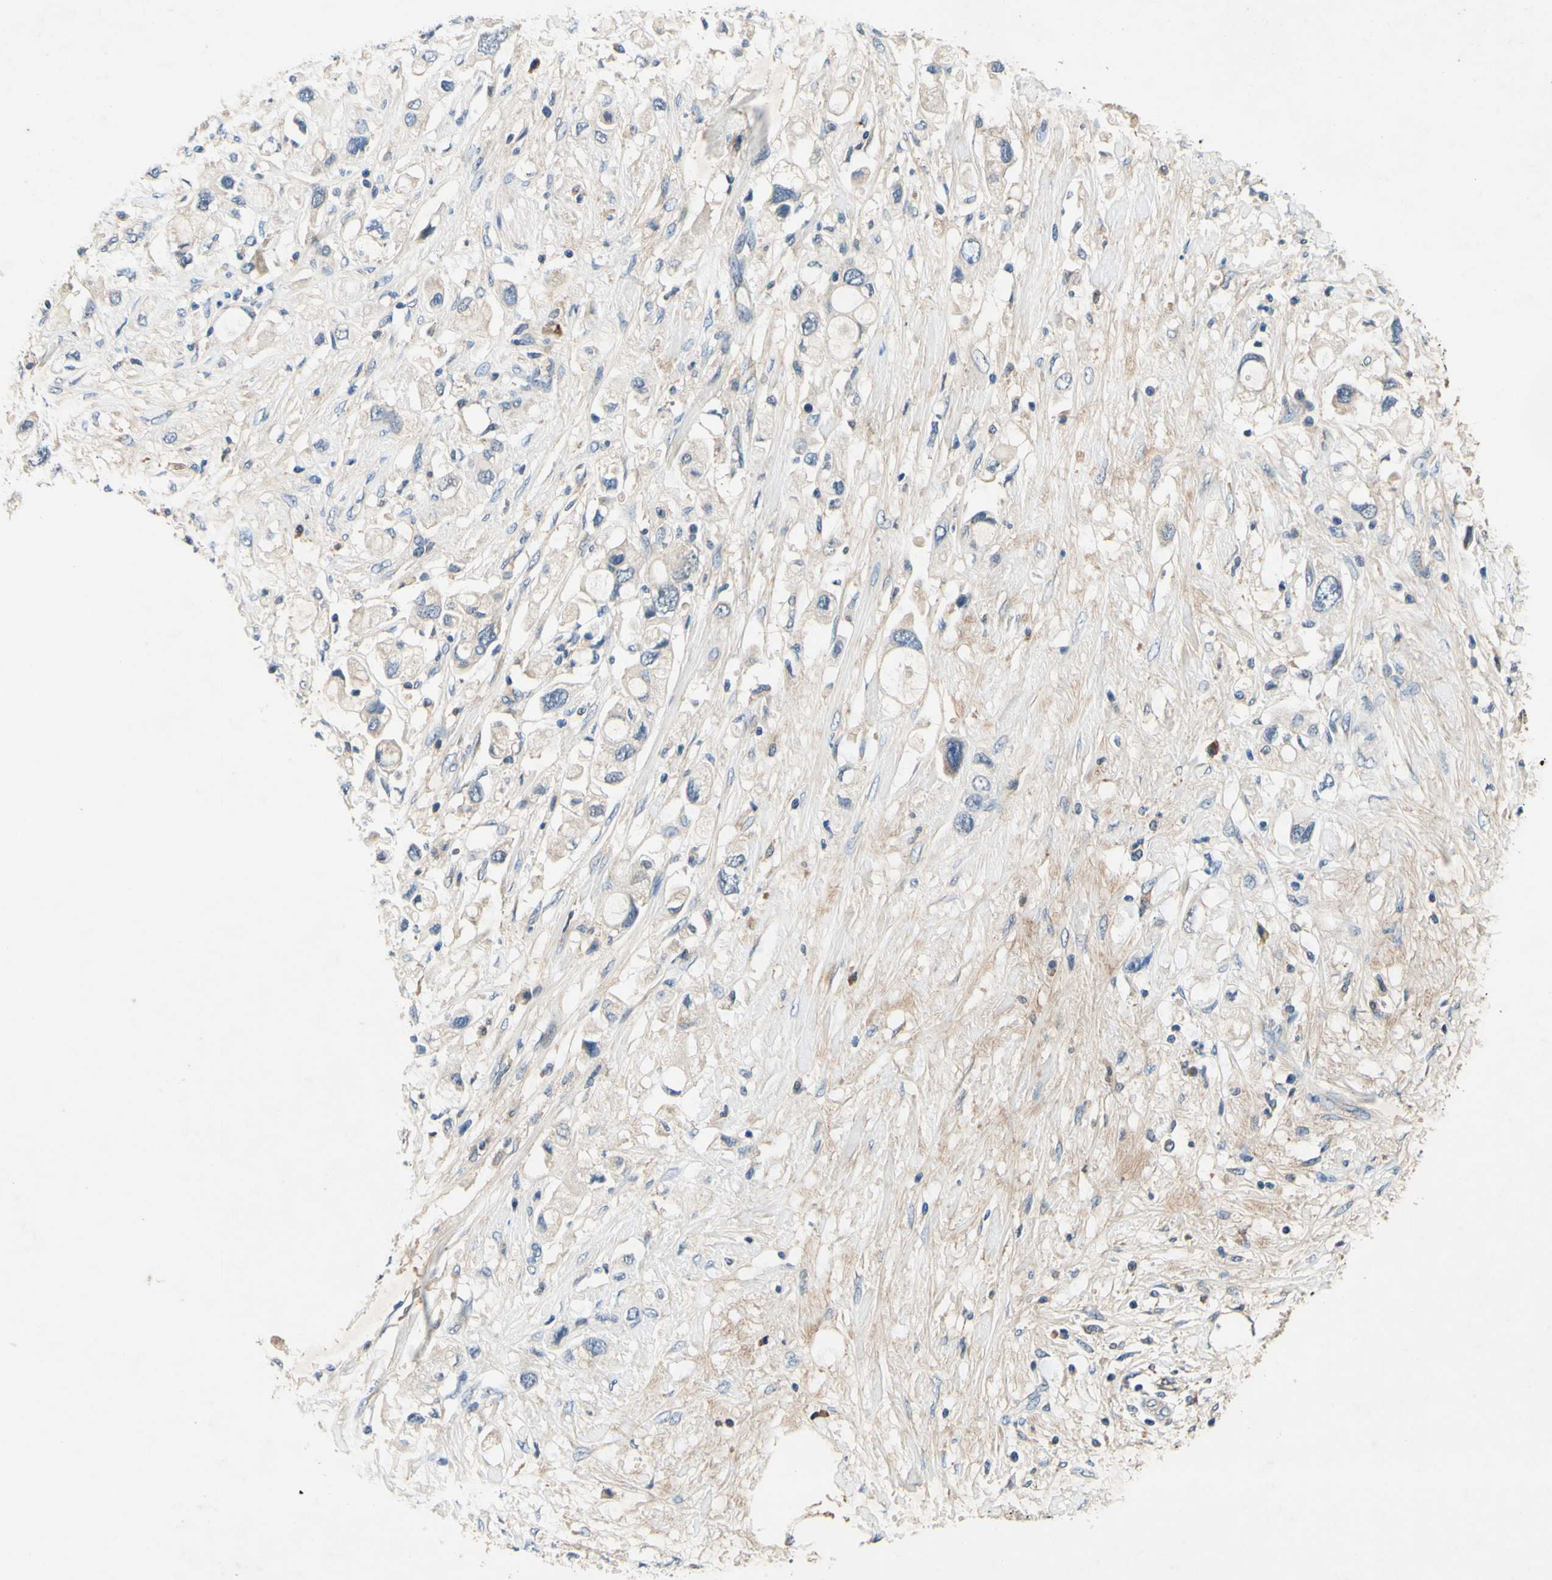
{"staining": {"intensity": "weak", "quantity": "25%-75%", "location": "cytoplasmic/membranous"}, "tissue": "pancreatic cancer", "cell_type": "Tumor cells", "image_type": "cancer", "snomed": [{"axis": "morphology", "description": "Adenocarcinoma, NOS"}, {"axis": "topography", "description": "Pancreas"}], "caption": "Pancreatic cancer tissue reveals weak cytoplasmic/membranous expression in about 25%-75% of tumor cells", "gene": "PLA2G4A", "patient": {"sex": "female", "age": 56}}